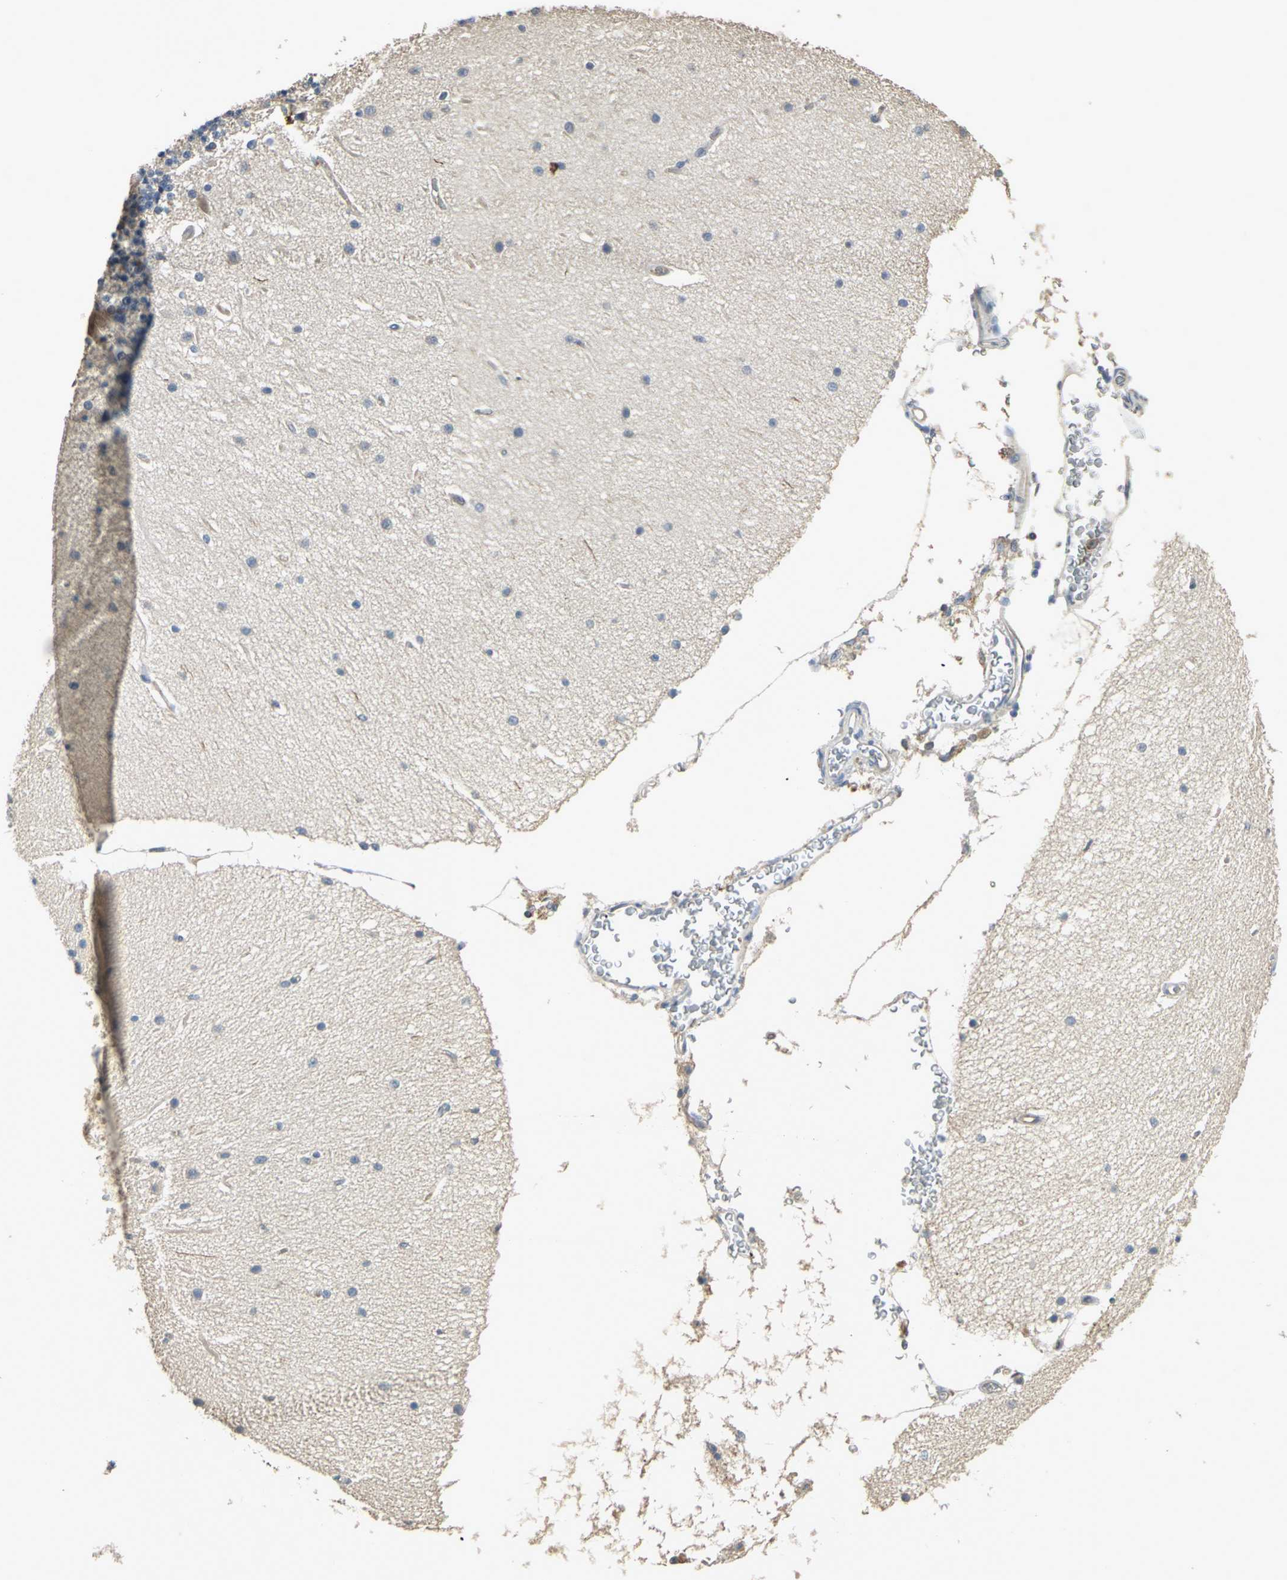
{"staining": {"intensity": "weak", "quantity": "<25%", "location": "cytoplasmic/membranous"}, "tissue": "cerebellum", "cell_type": "Cells in molecular layer", "image_type": "normal", "snomed": [{"axis": "morphology", "description": "Normal tissue, NOS"}, {"axis": "topography", "description": "Cerebellum"}], "caption": "A high-resolution micrograph shows IHC staining of unremarkable cerebellum, which demonstrates no significant staining in cells in molecular layer. Nuclei are stained in blue.", "gene": "RAPGEF1", "patient": {"sex": "female", "age": 54}}